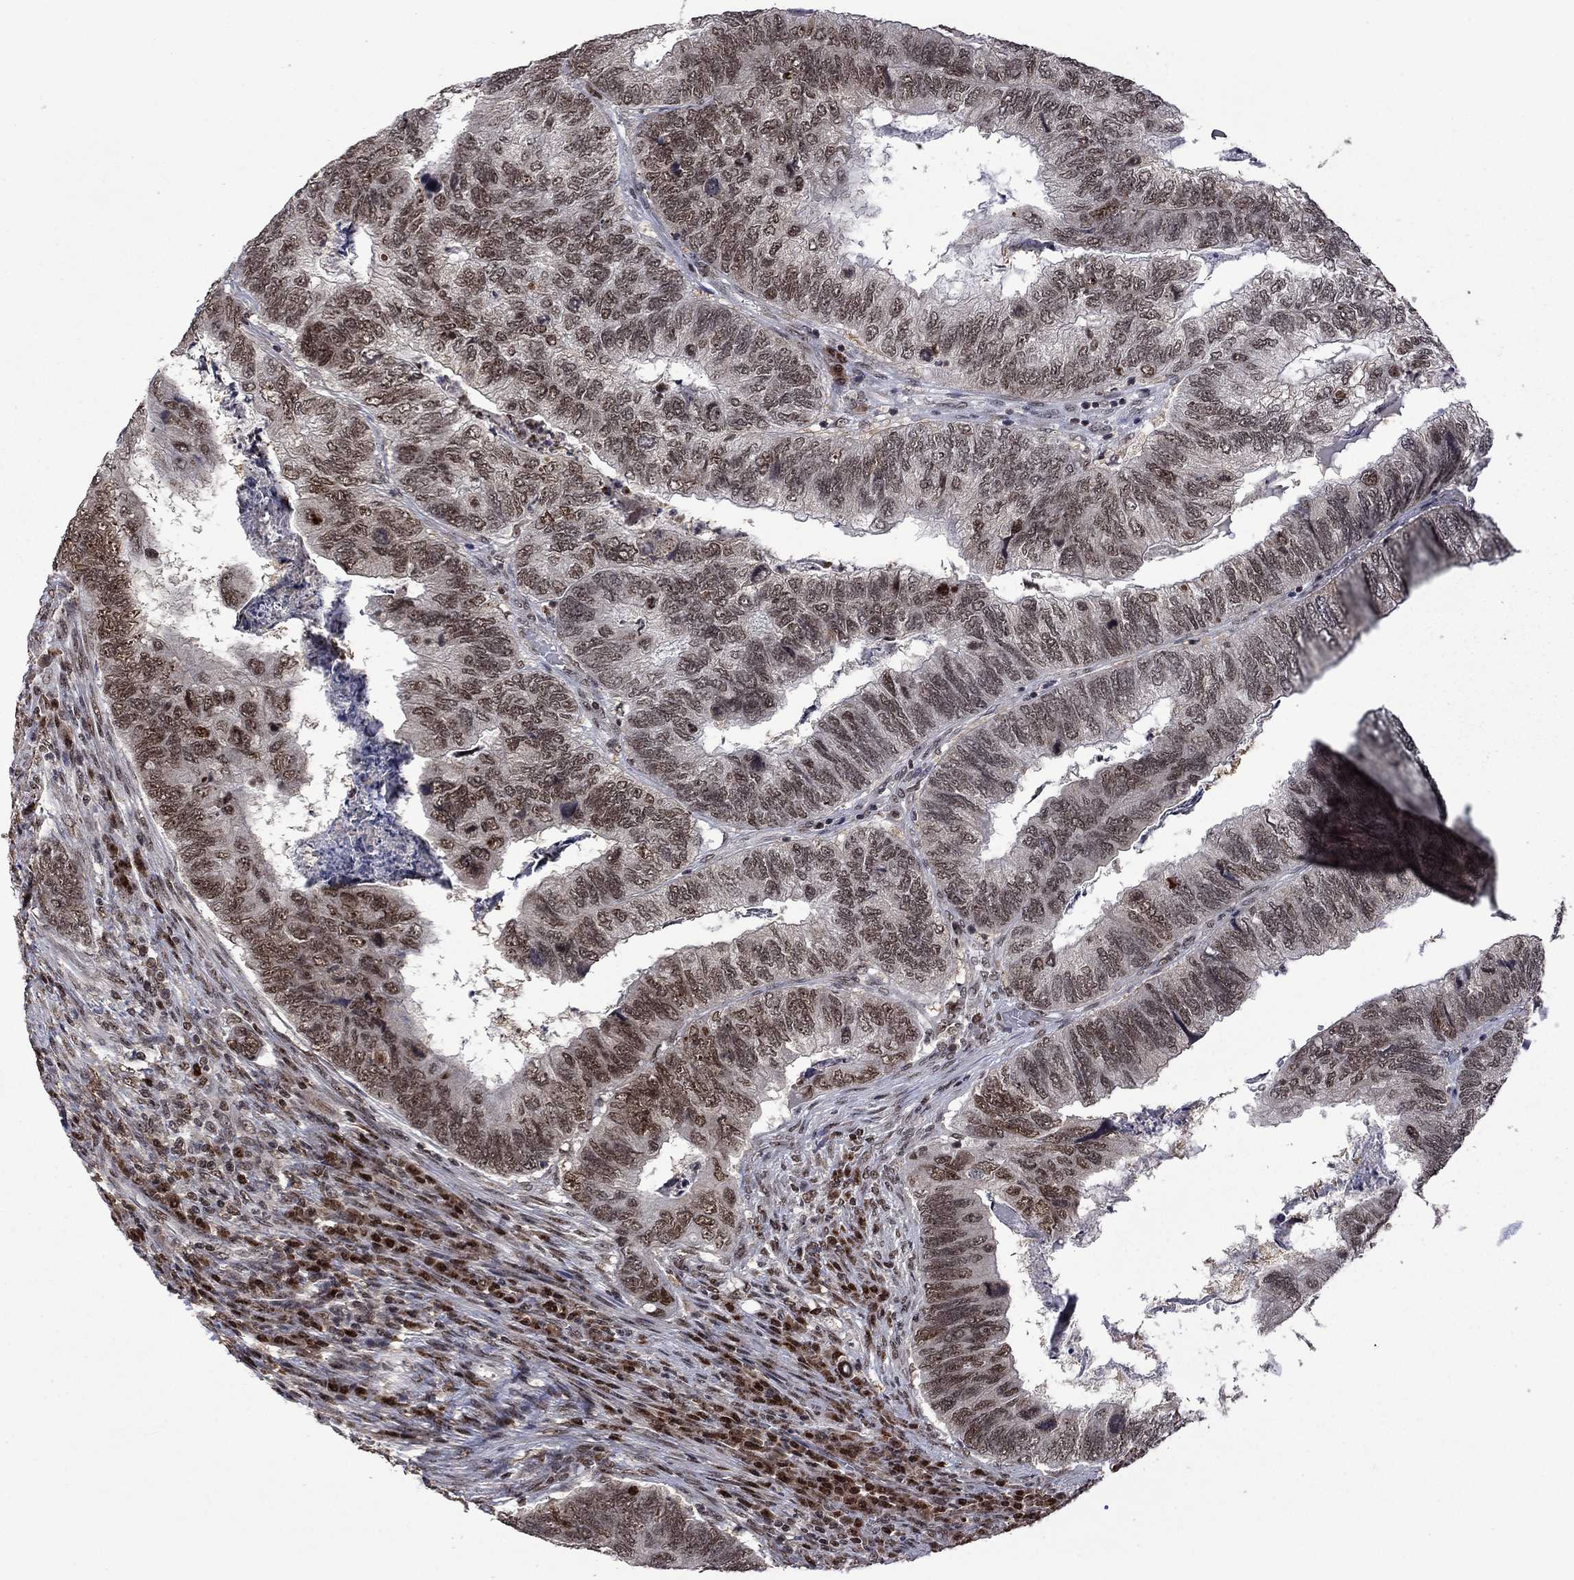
{"staining": {"intensity": "moderate", "quantity": "<25%", "location": "nuclear"}, "tissue": "colorectal cancer", "cell_type": "Tumor cells", "image_type": "cancer", "snomed": [{"axis": "morphology", "description": "Adenocarcinoma, NOS"}, {"axis": "topography", "description": "Colon"}], "caption": "Immunohistochemistry staining of colorectal cancer, which shows low levels of moderate nuclear staining in about <25% of tumor cells indicating moderate nuclear protein staining. The staining was performed using DAB (brown) for protein detection and nuclei were counterstained in hematoxylin (blue).", "gene": "FBL", "patient": {"sex": "female", "age": 67}}